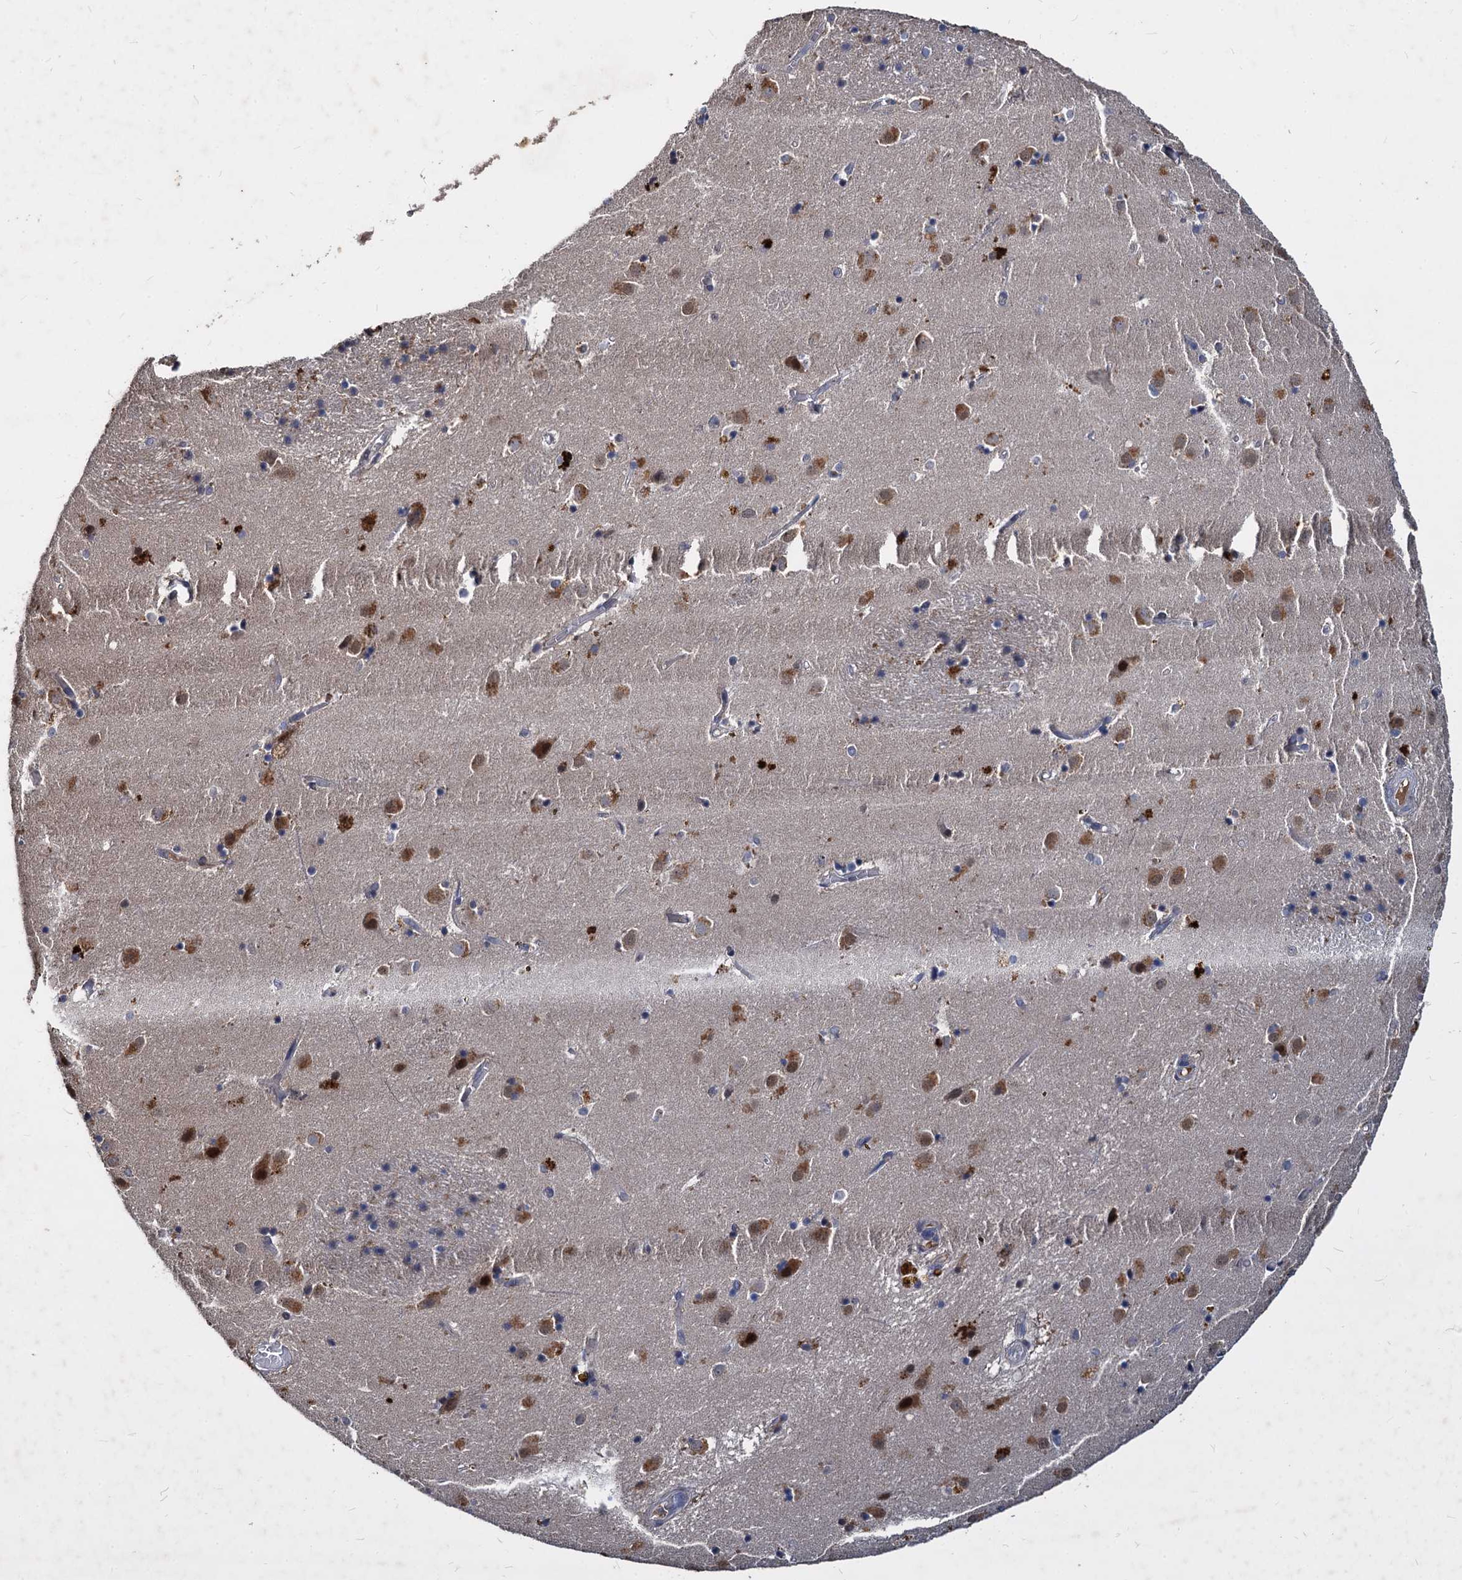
{"staining": {"intensity": "weak", "quantity": "<25%", "location": "cytoplasmic/membranous"}, "tissue": "caudate", "cell_type": "Glial cells", "image_type": "normal", "snomed": [{"axis": "morphology", "description": "Normal tissue, NOS"}, {"axis": "topography", "description": "Lateral ventricle wall"}], "caption": "A micrograph of caudate stained for a protein displays no brown staining in glial cells. (Brightfield microscopy of DAB (3,3'-diaminobenzidine) immunohistochemistry at high magnification).", "gene": "CCDC184", "patient": {"sex": "male", "age": 70}}